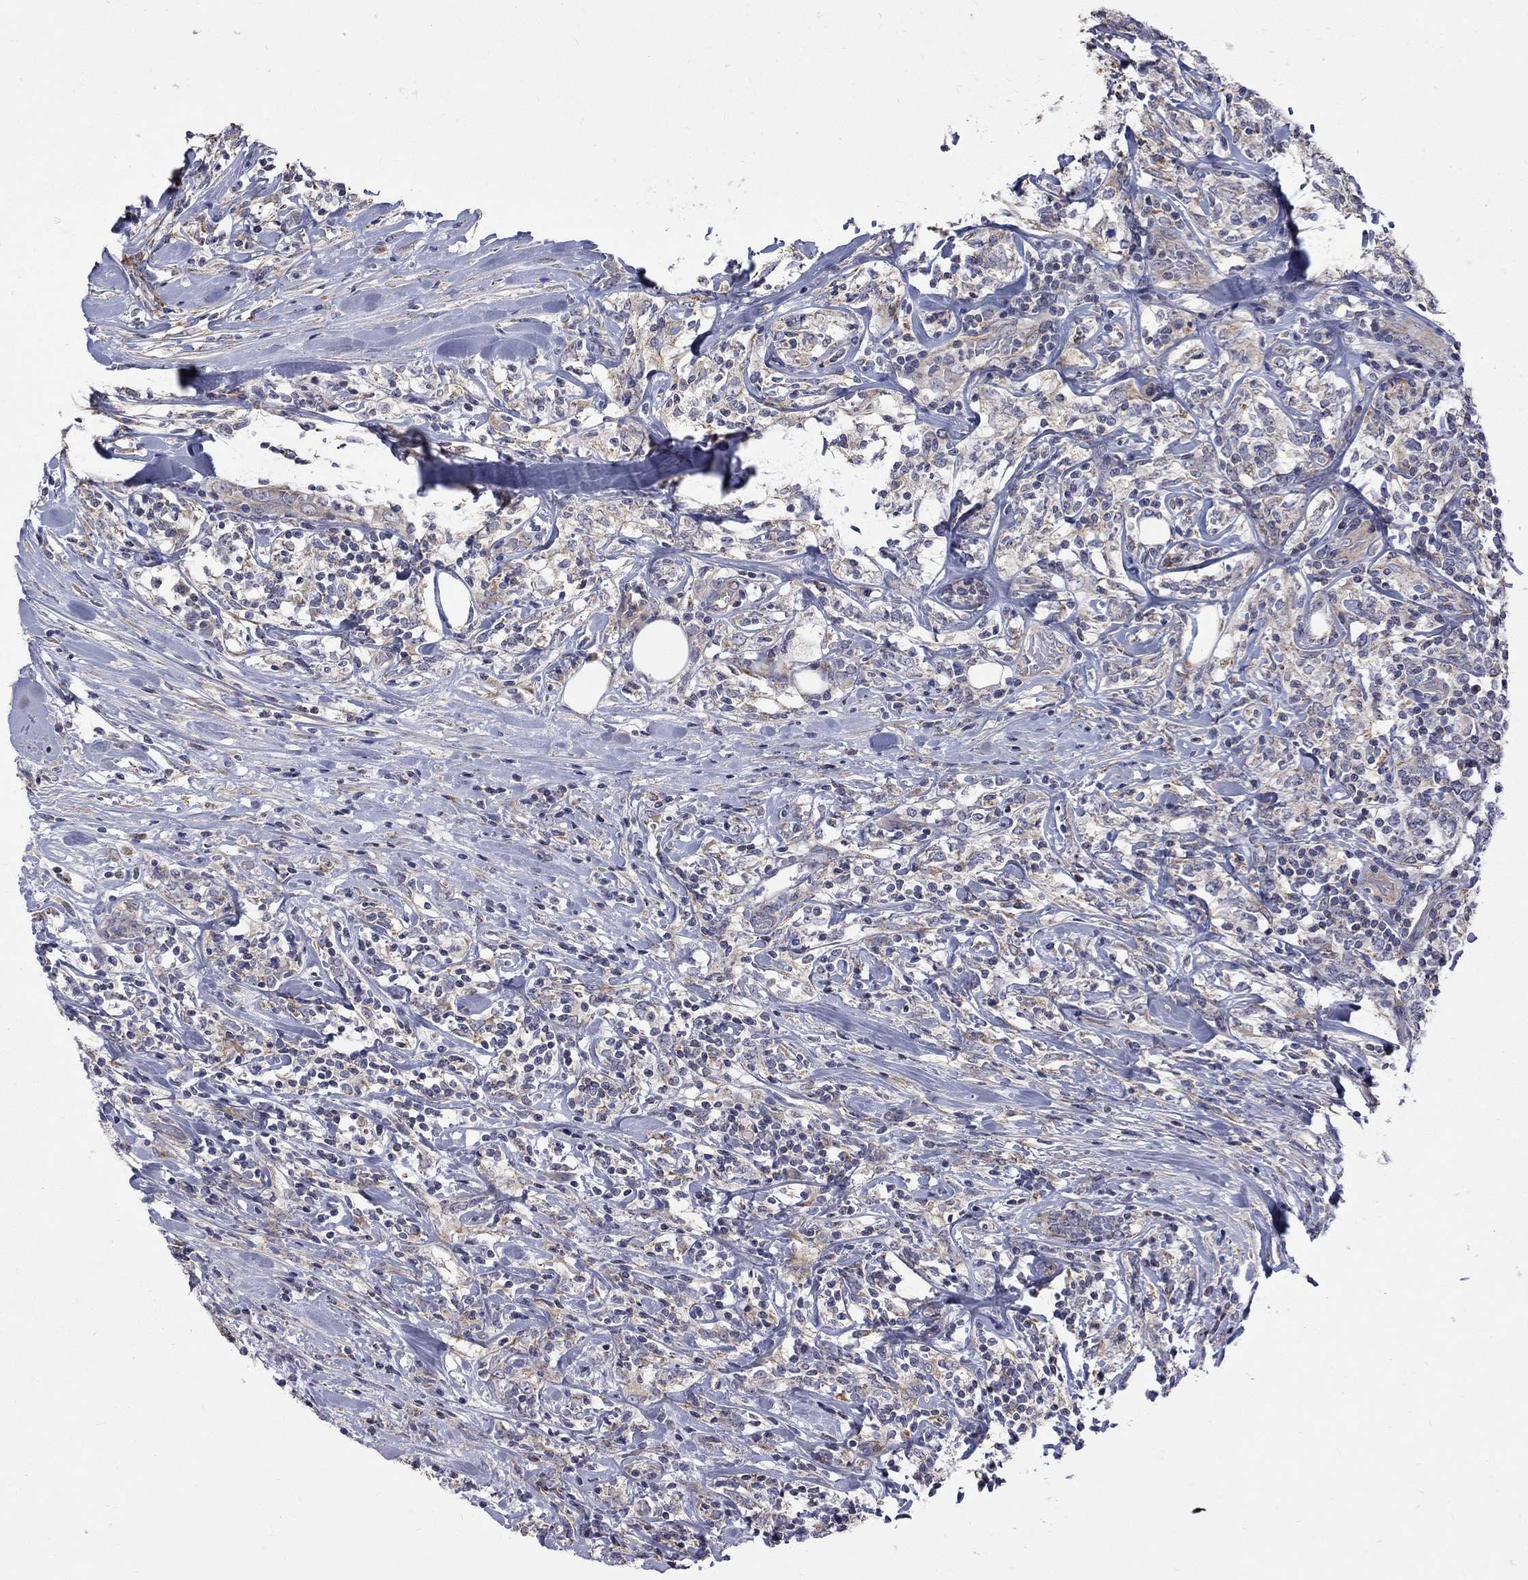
{"staining": {"intensity": "negative", "quantity": "none", "location": "none"}, "tissue": "lymphoma", "cell_type": "Tumor cells", "image_type": "cancer", "snomed": [{"axis": "morphology", "description": "Malignant lymphoma, non-Hodgkin's type, High grade"}, {"axis": "topography", "description": "Lymph node"}], "caption": "A micrograph of human malignant lymphoma, non-Hodgkin's type (high-grade) is negative for staining in tumor cells.", "gene": "SH2B1", "patient": {"sex": "female", "age": 84}}